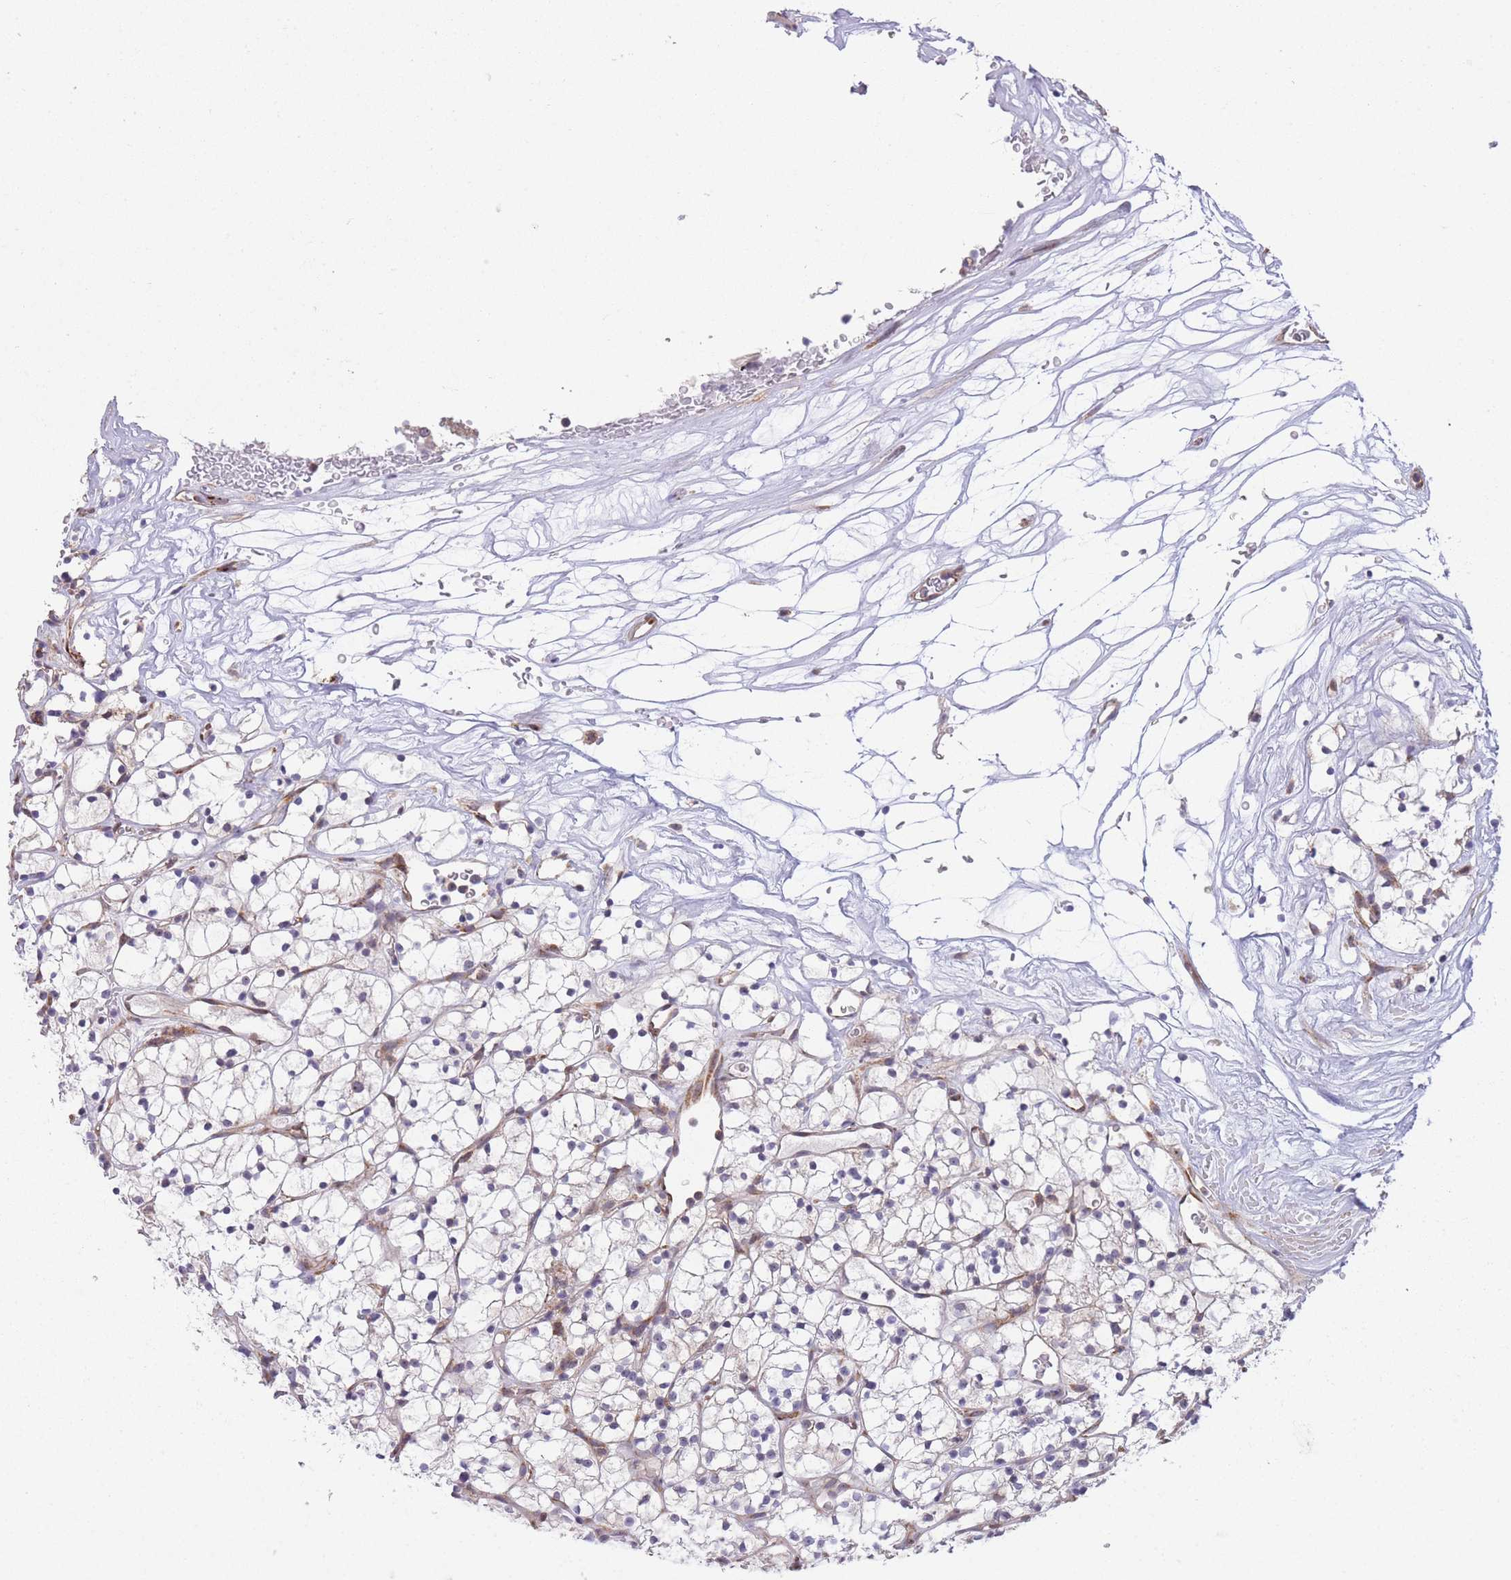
{"staining": {"intensity": "negative", "quantity": "none", "location": "none"}, "tissue": "renal cancer", "cell_type": "Tumor cells", "image_type": "cancer", "snomed": [{"axis": "morphology", "description": "Adenocarcinoma, NOS"}, {"axis": "topography", "description": "Kidney"}], "caption": "Immunohistochemical staining of human adenocarcinoma (renal) exhibits no significant expression in tumor cells.", "gene": "EXOSC8", "patient": {"sex": "female", "age": 64}}